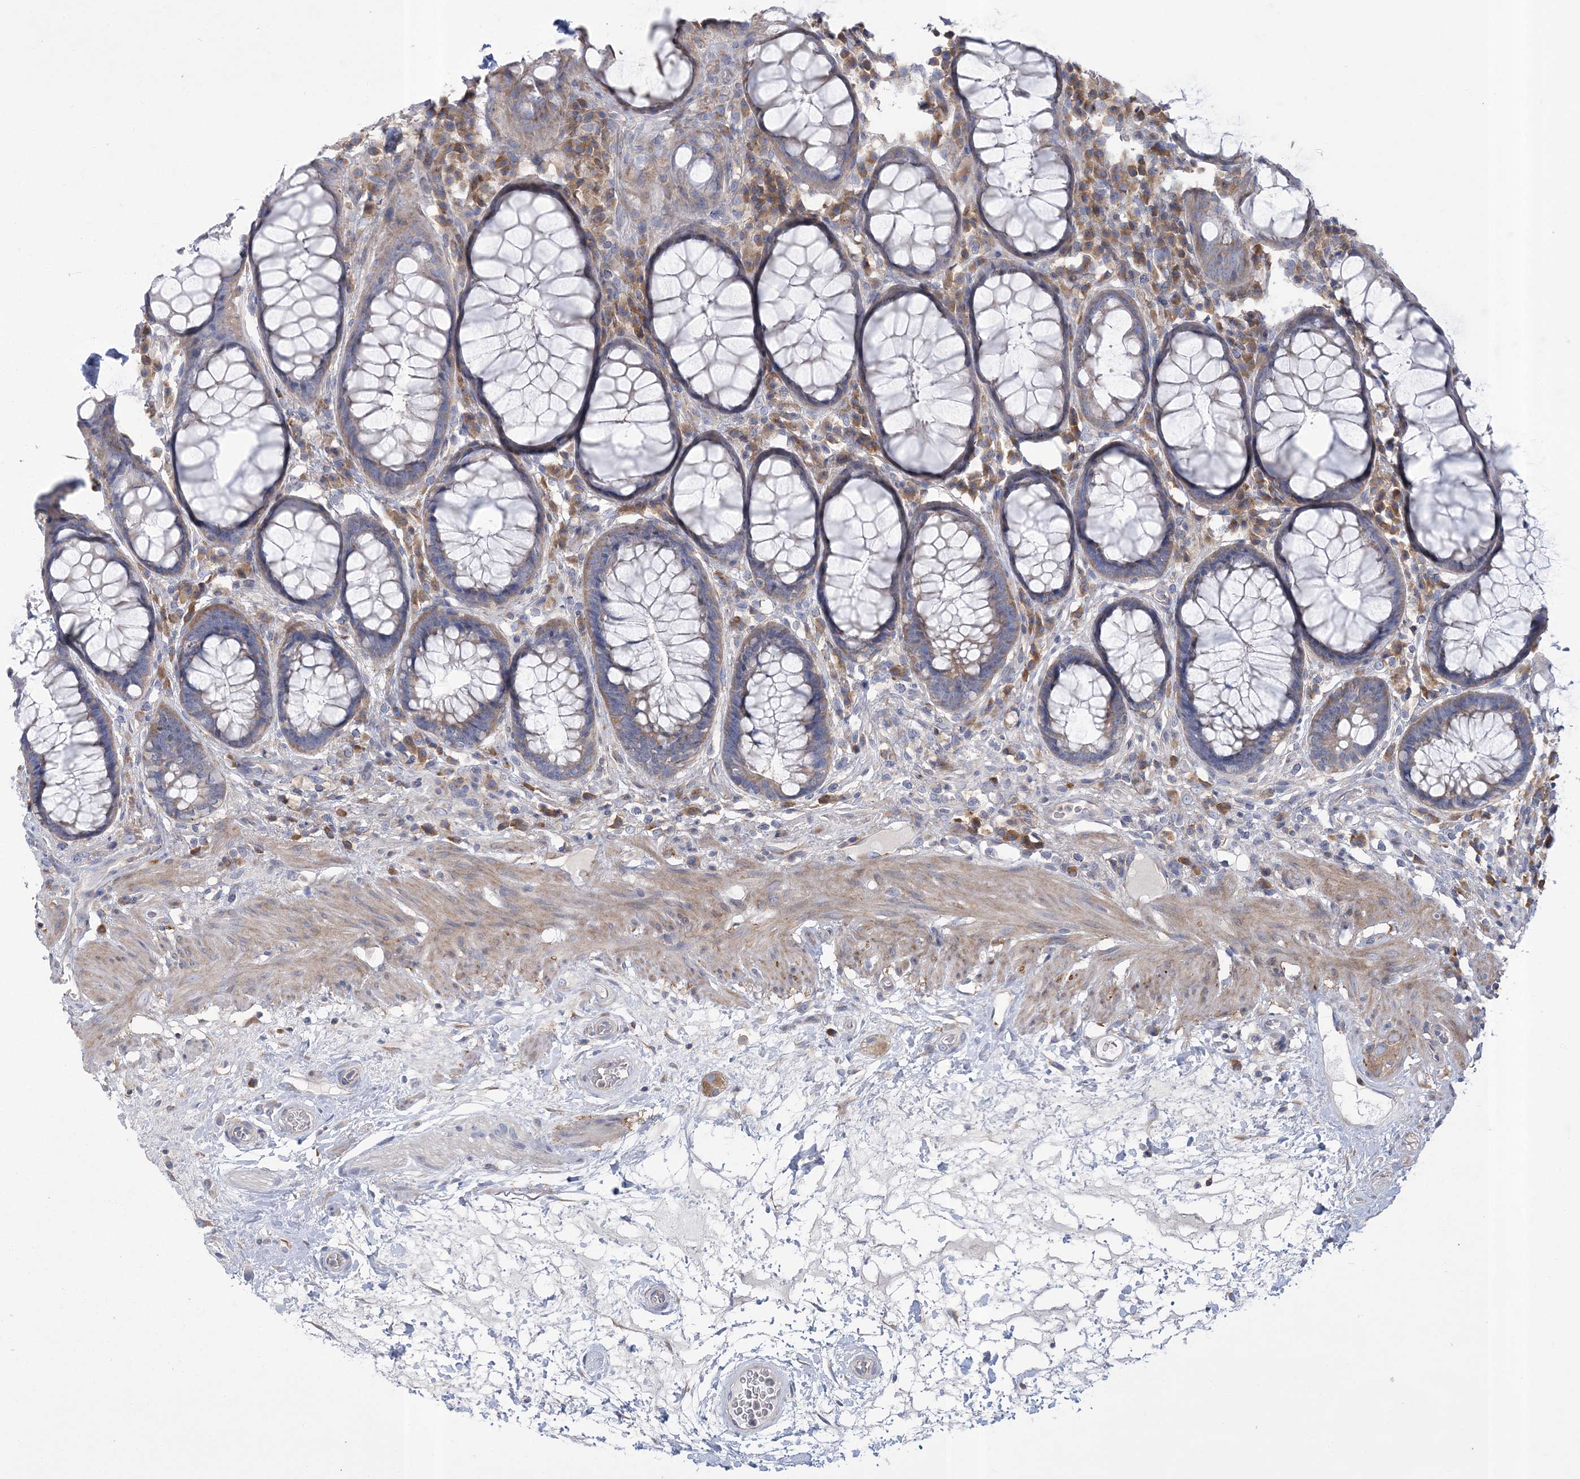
{"staining": {"intensity": "weak", "quantity": ">75%", "location": "cytoplasmic/membranous"}, "tissue": "rectum", "cell_type": "Glandular cells", "image_type": "normal", "snomed": [{"axis": "morphology", "description": "Normal tissue, NOS"}, {"axis": "topography", "description": "Rectum"}], "caption": "Normal rectum demonstrates weak cytoplasmic/membranous positivity in approximately >75% of glandular cells Immunohistochemistry stains the protein in brown and the nuclei are stained blue..", "gene": "ARSJ", "patient": {"sex": "male", "age": 64}}